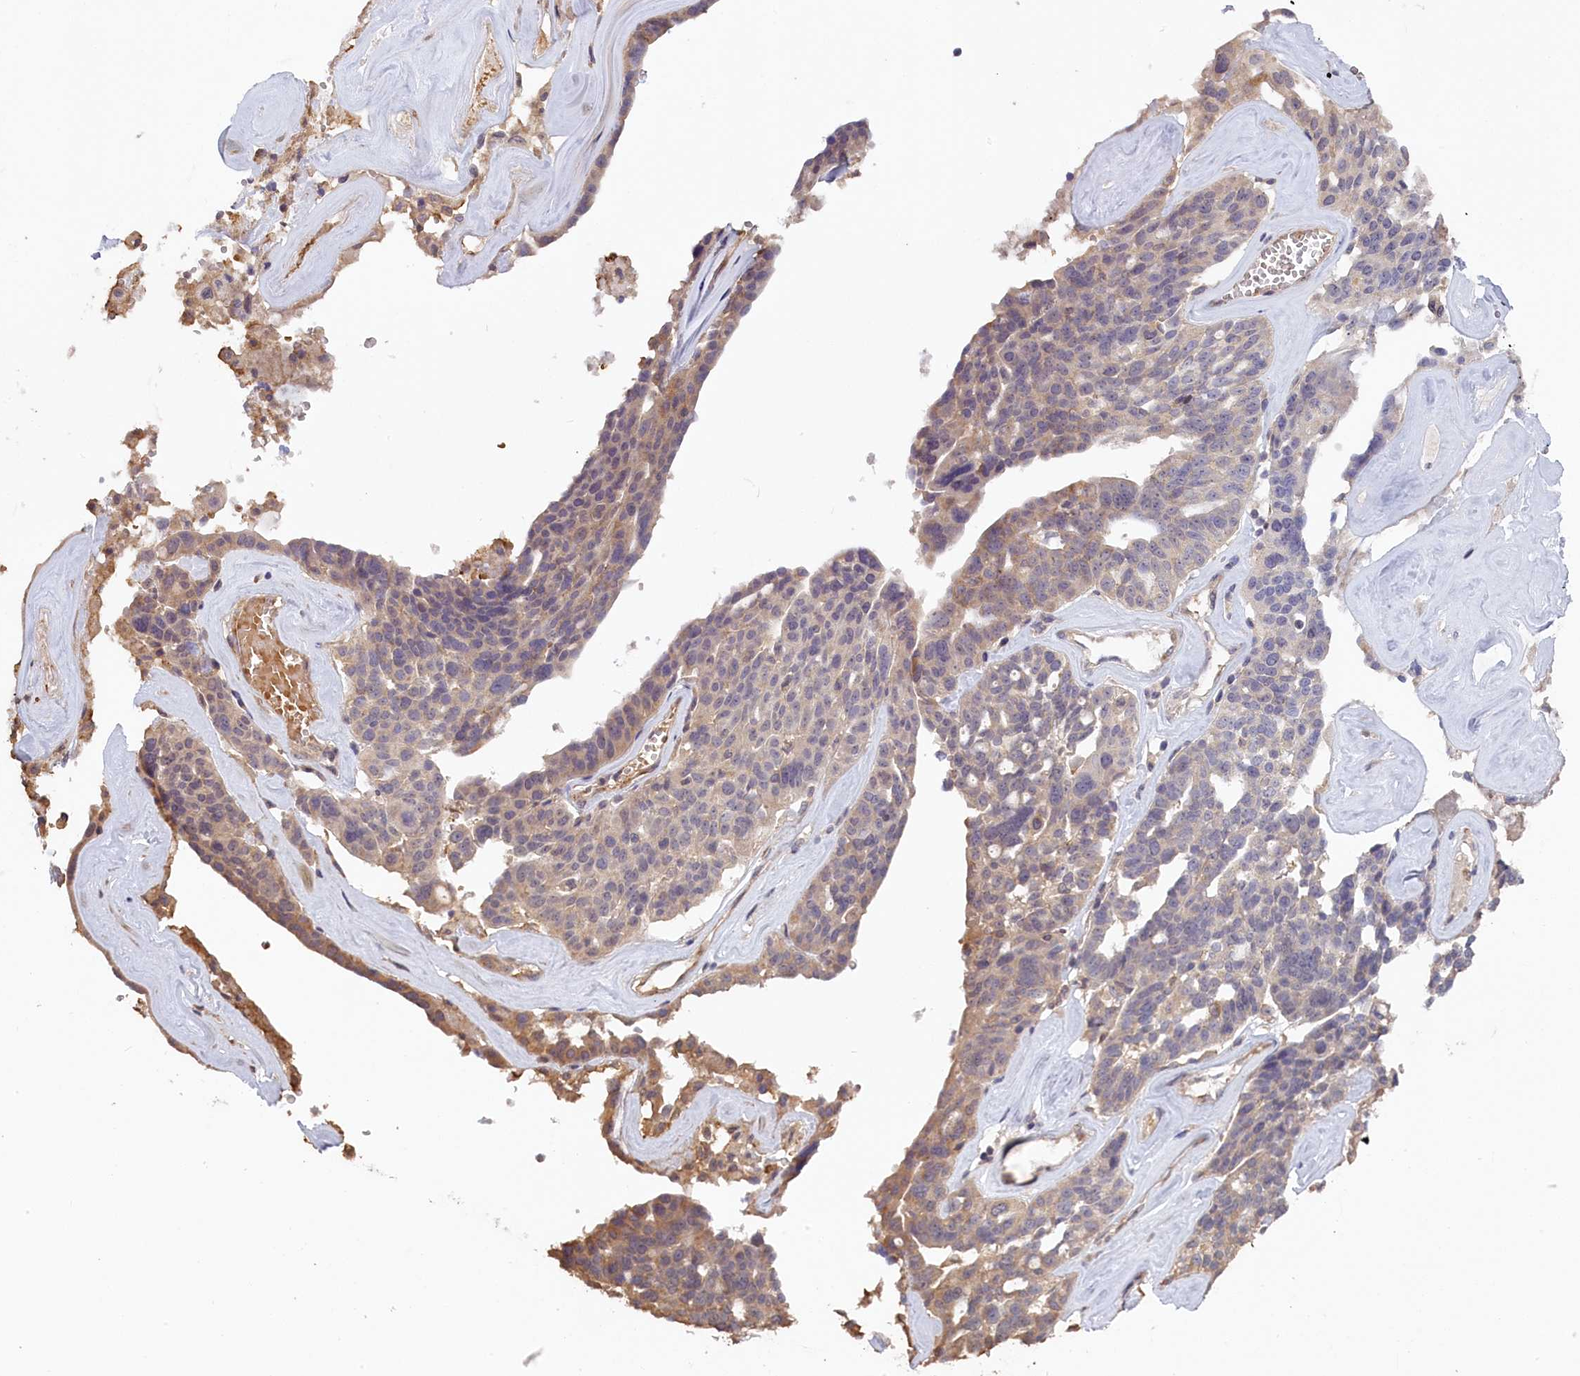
{"staining": {"intensity": "weak", "quantity": "<25%", "location": "cytoplasmic/membranous"}, "tissue": "ovarian cancer", "cell_type": "Tumor cells", "image_type": "cancer", "snomed": [{"axis": "morphology", "description": "Cystadenocarcinoma, serous, NOS"}, {"axis": "topography", "description": "Ovary"}], "caption": "Immunohistochemistry (IHC) of ovarian serous cystadenocarcinoma exhibits no positivity in tumor cells.", "gene": "STX16", "patient": {"sex": "female", "age": 59}}